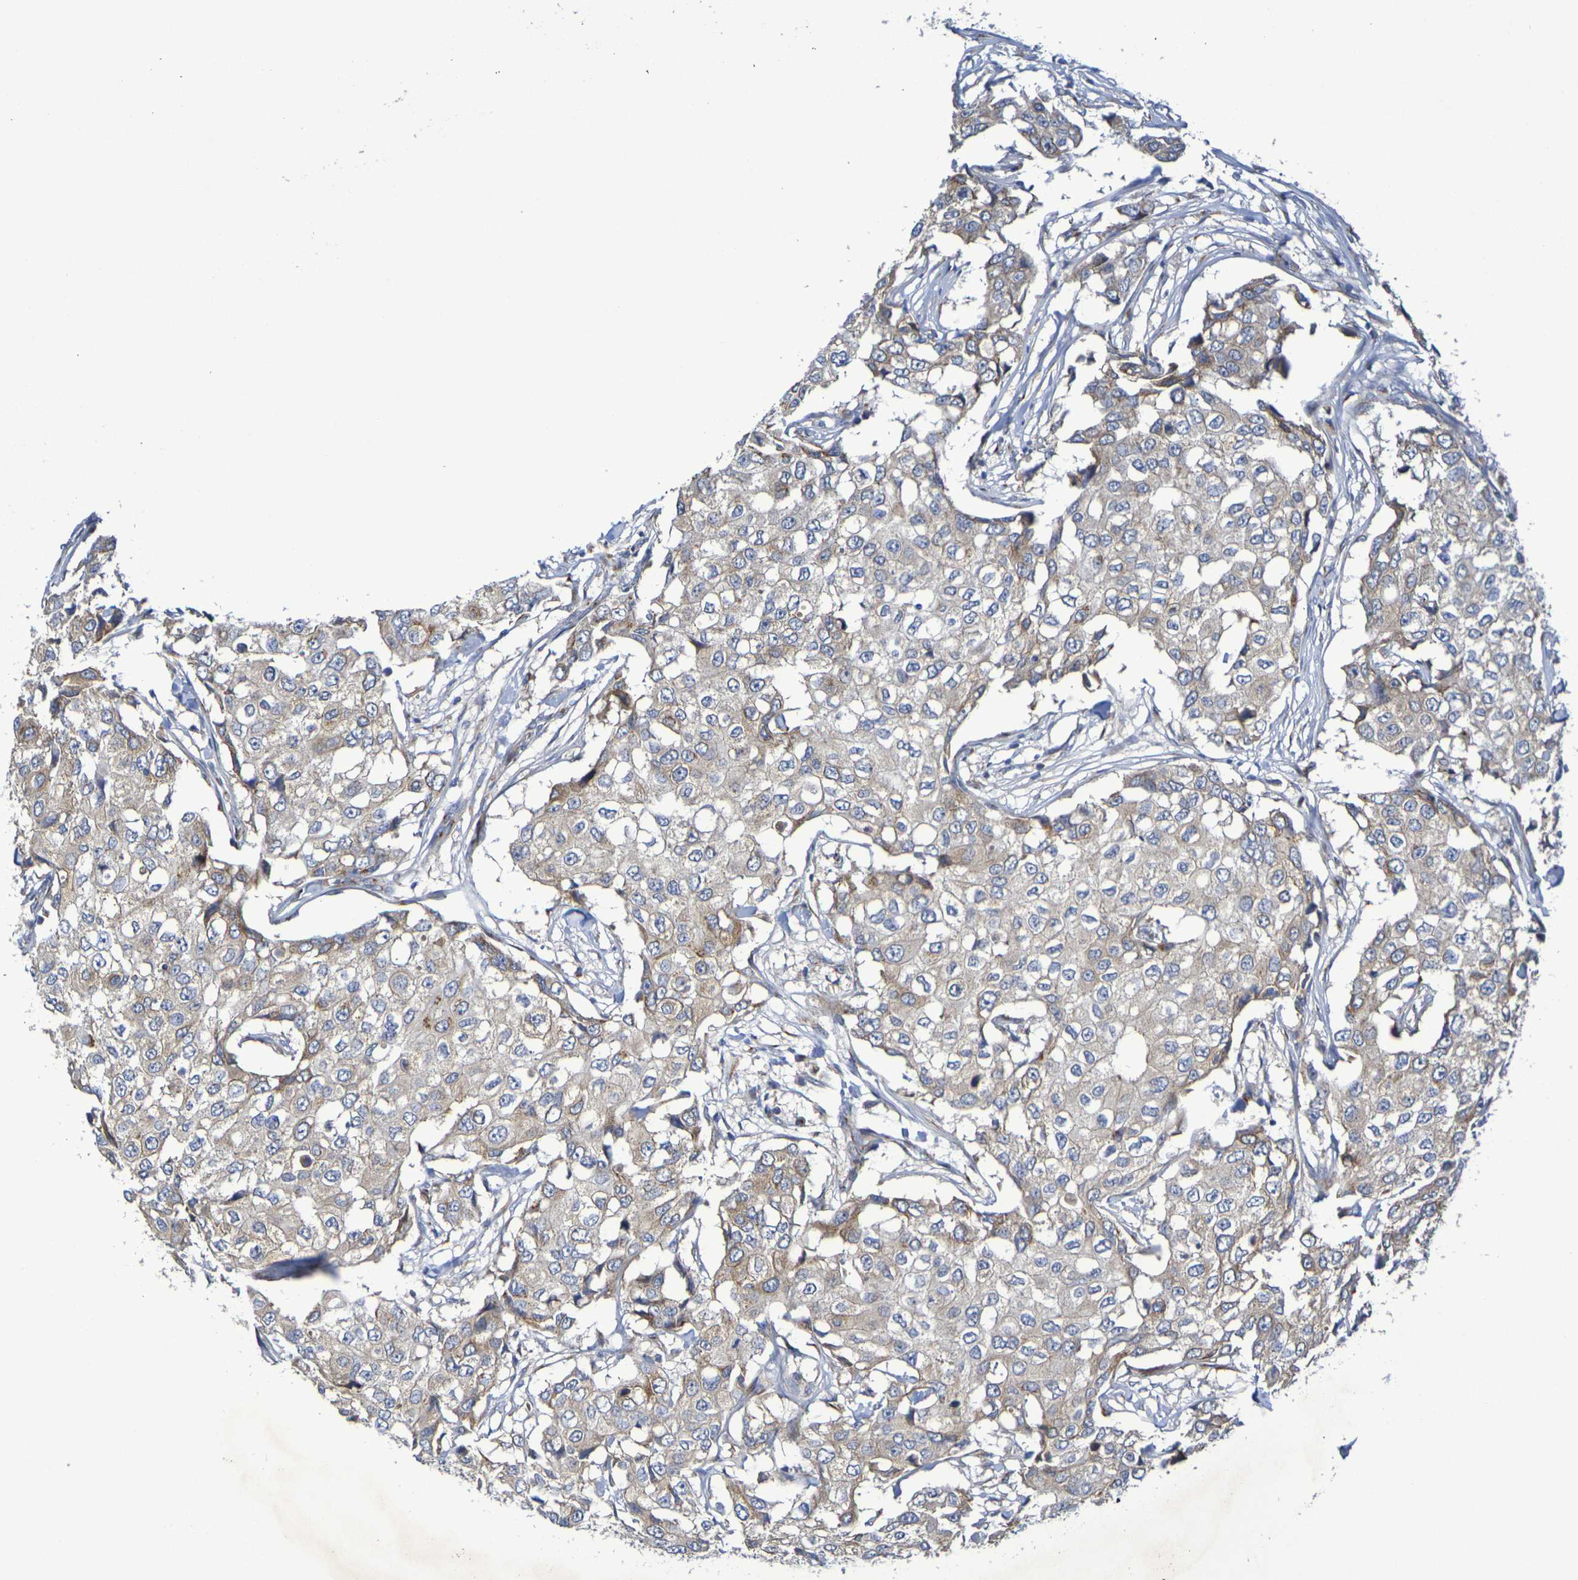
{"staining": {"intensity": "moderate", "quantity": "<25%", "location": "cytoplasmic/membranous"}, "tissue": "breast cancer", "cell_type": "Tumor cells", "image_type": "cancer", "snomed": [{"axis": "morphology", "description": "Duct carcinoma"}, {"axis": "topography", "description": "Breast"}], "caption": "A high-resolution micrograph shows IHC staining of breast intraductal carcinoma, which demonstrates moderate cytoplasmic/membranous positivity in about <25% of tumor cells.", "gene": "DCP2", "patient": {"sex": "female", "age": 27}}